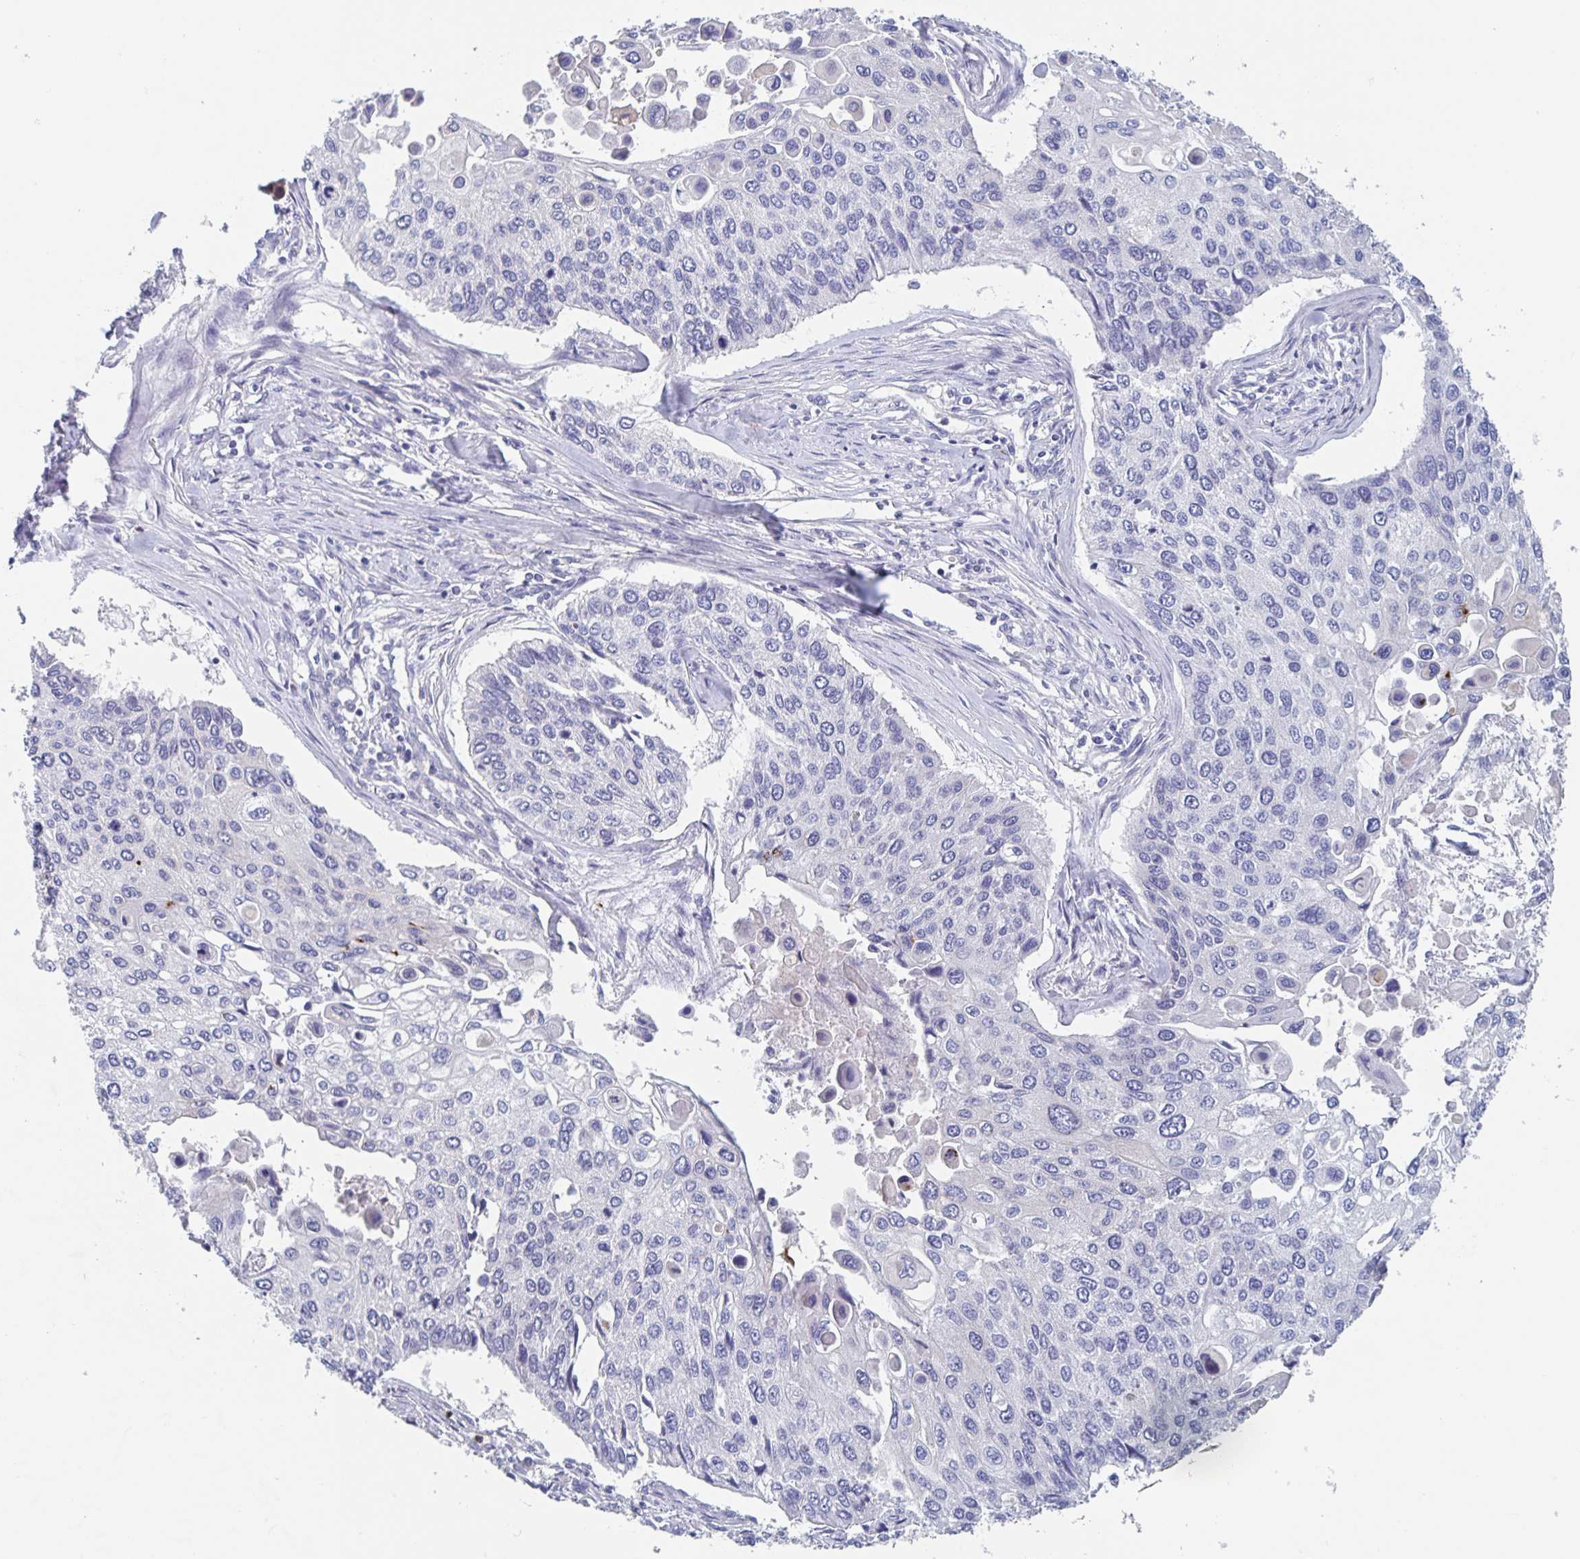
{"staining": {"intensity": "negative", "quantity": "none", "location": "none"}, "tissue": "lung cancer", "cell_type": "Tumor cells", "image_type": "cancer", "snomed": [{"axis": "morphology", "description": "Squamous cell carcinoma, NOS"}, {"axis": "morphology", "description": "Squamous cell carcinoma, metastatic, NOS"}, {"axis": "topography", "description": "Lung"}], "caption": "High magnification brightfield microscopy of lung cancer (metastatic squamous cell carcinoma) stained with DAB (brown) and counterstained with hematoxylin (blue): tumor cells show no significant positivity. (Stains: DAB IHC with hematoxylin counter stain, Microscopy: brightfield microscopy at high magnification).", "gene": "CDC42BPG", "patient": {"sex": "male", "age": 63}}